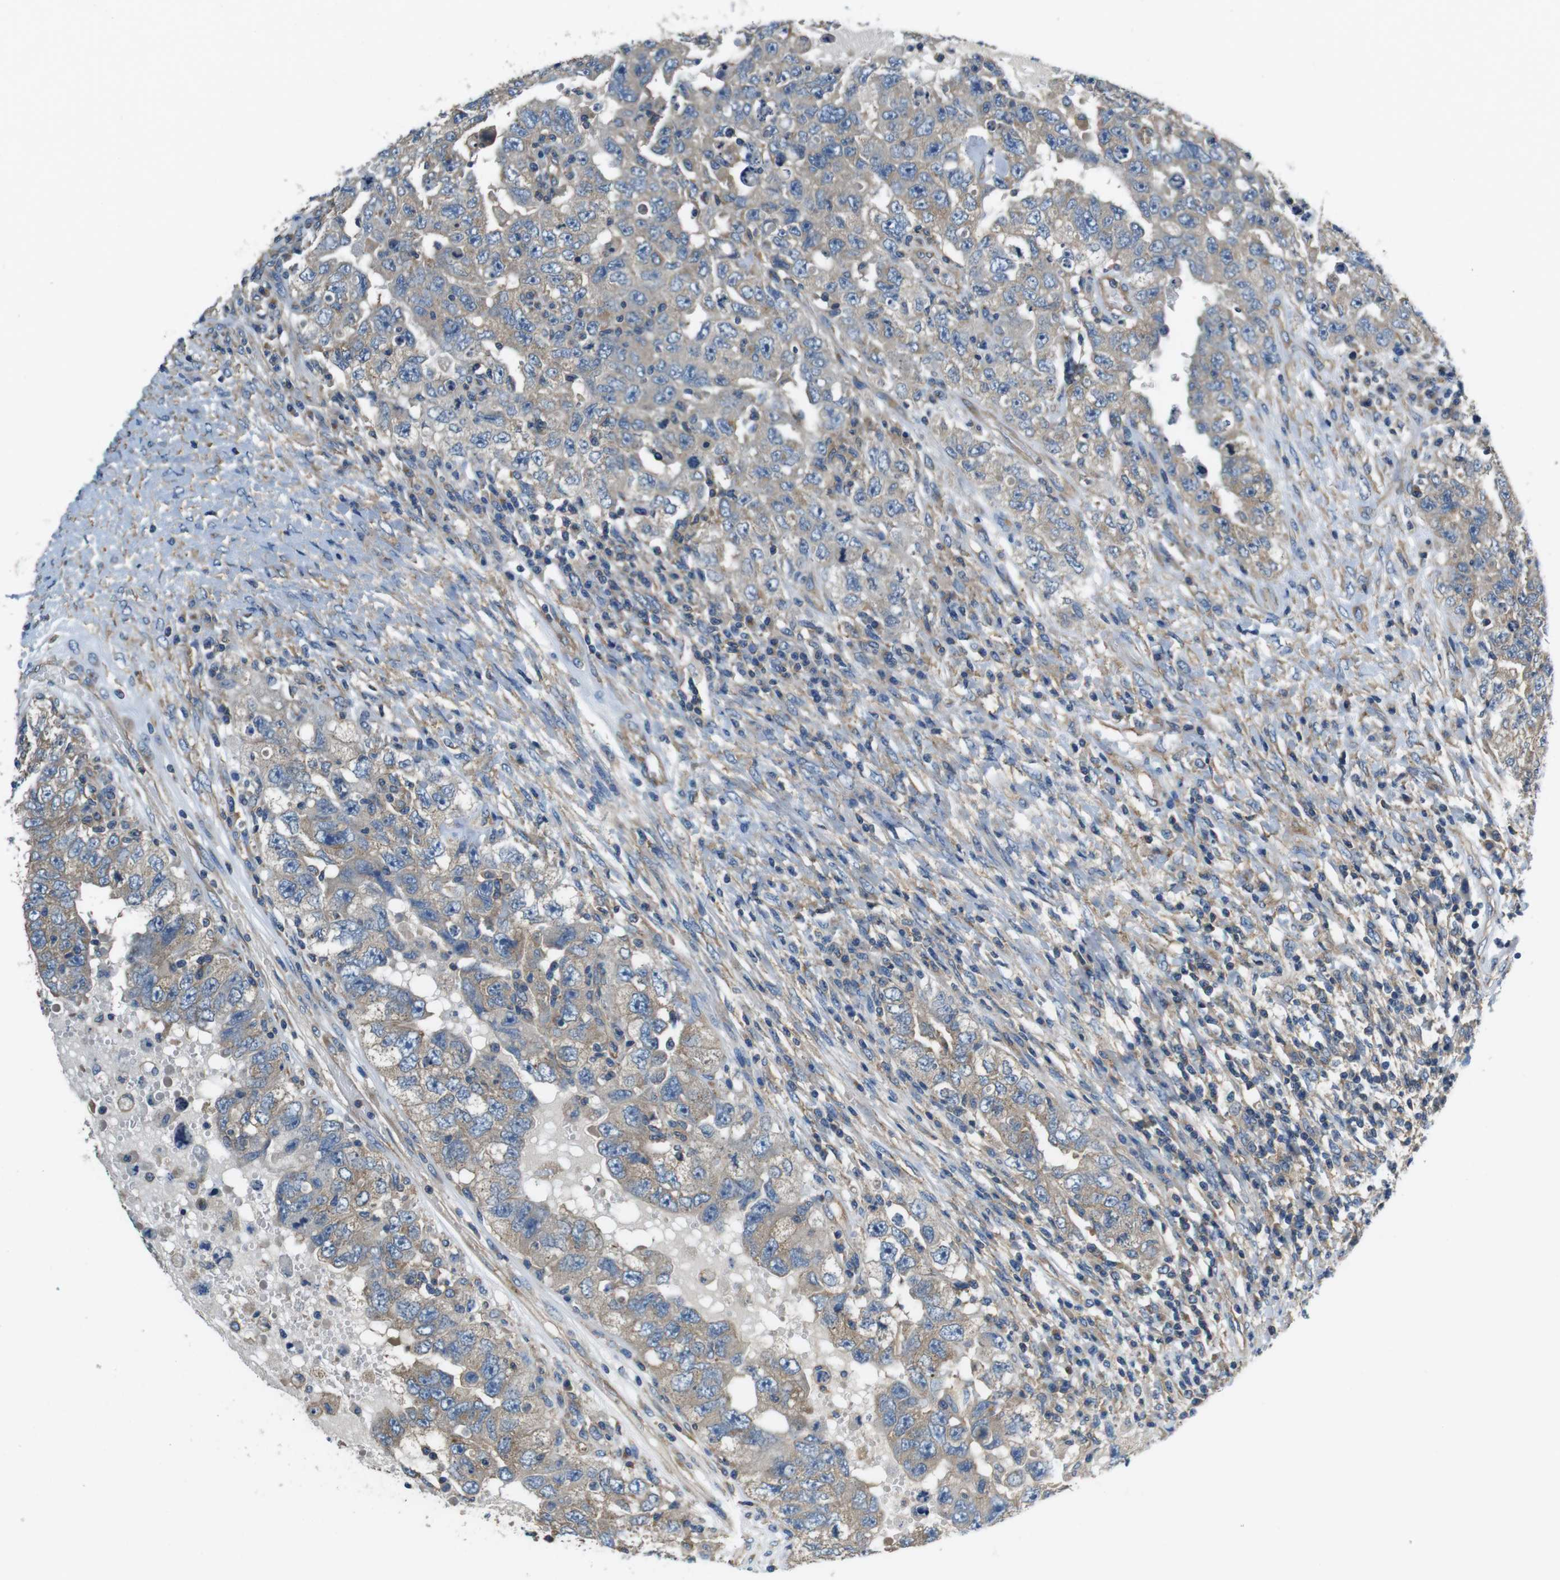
{"staining": {"intensity": "weak", "quantity": "25%-75%", "location": "cytoplasmic/membranous"}, "tissue": "testis cancer", "cell_type": "Tumor cells", "image_type": "cancer", "snomed": [{"axis": "morphology", "description": "Carcinoma, Embryonal, NOS"}, {"axis": "topography", "description": "Testis"}], "caption": "There is low levels of weak cytoplasmic/membranous expression in tumor cells of testis embryonal carcinoma, as demonstrated by immunohistochemical staining (brown color).", "gene": "DENND4C", "patient": {"sex": "male", "age": 26}}